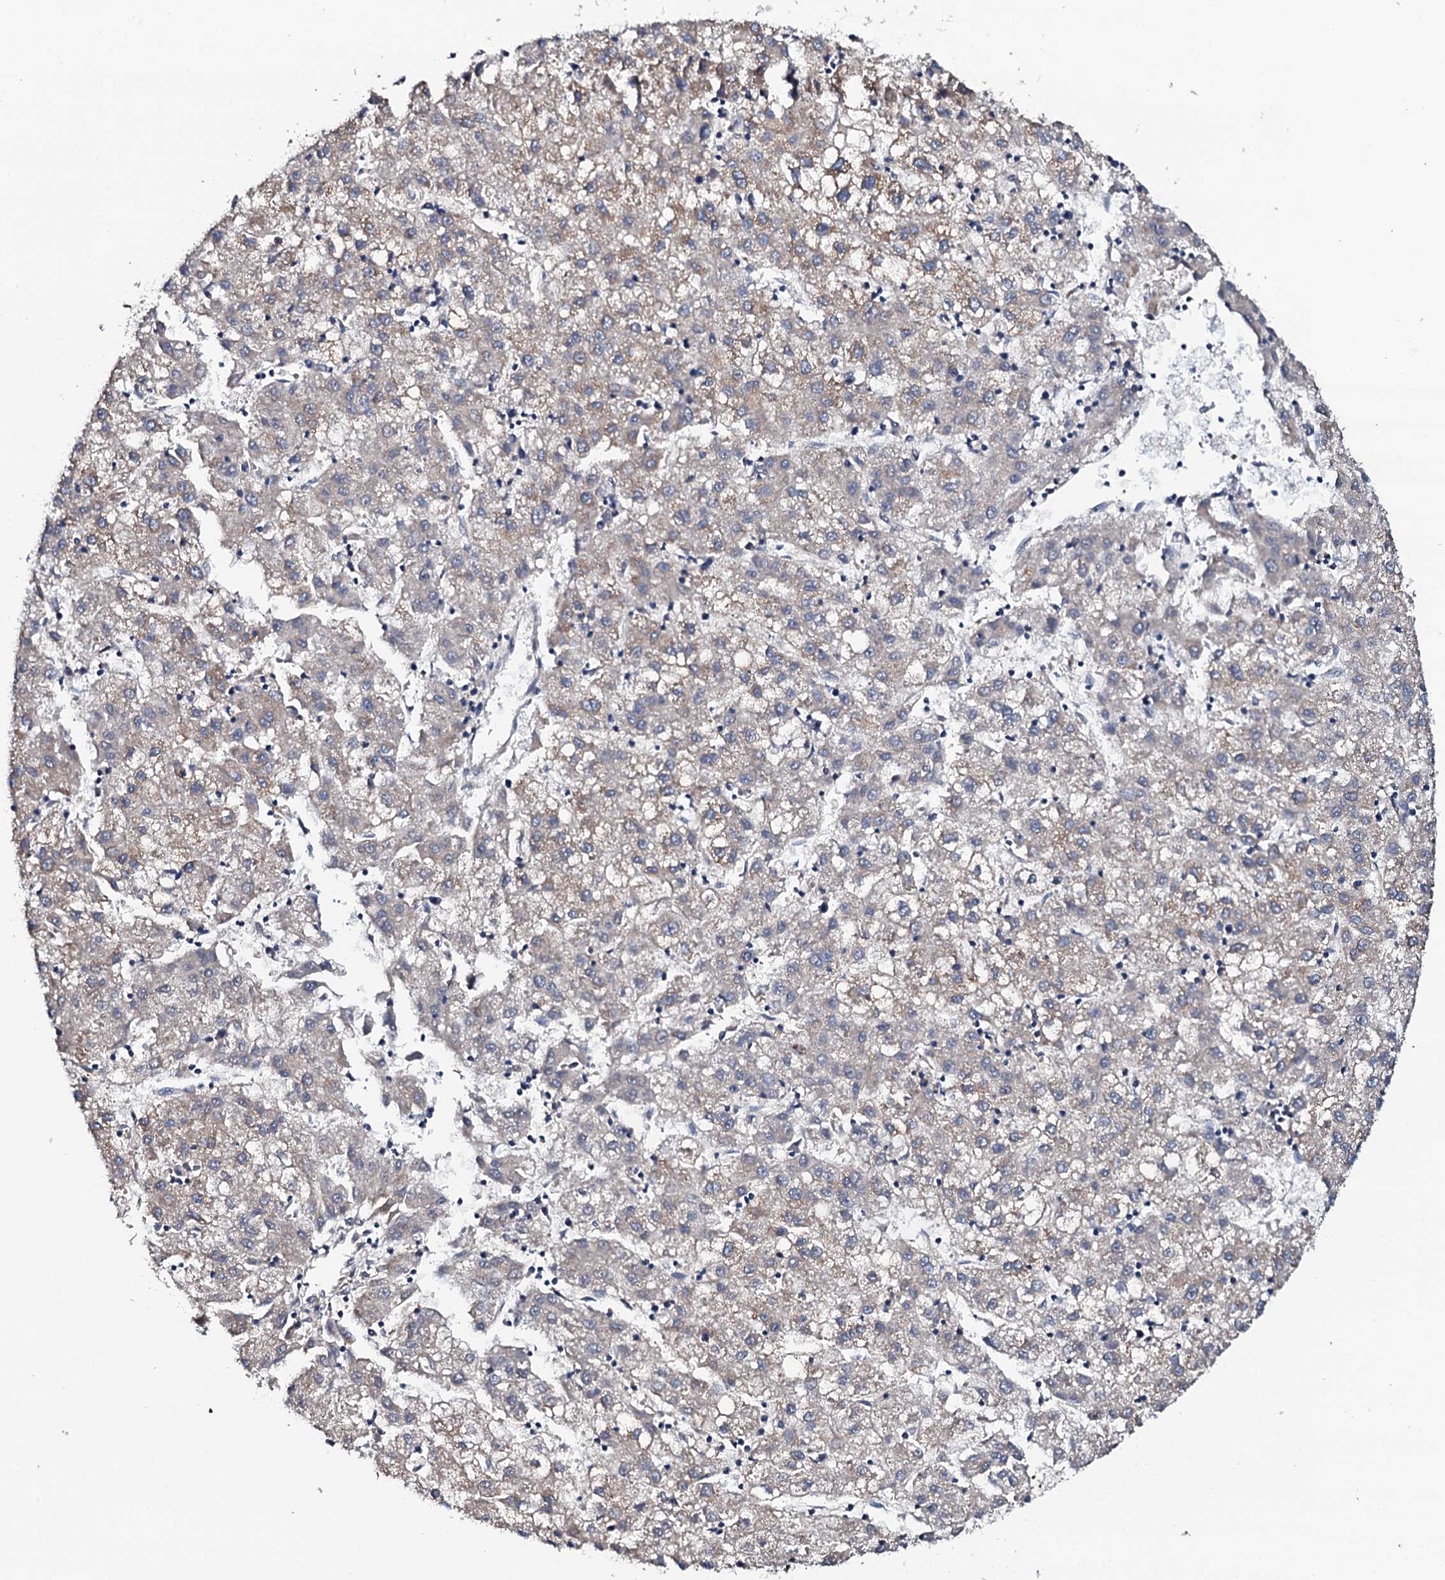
{"staining": {"intensity": "weak", "quantity": "<25%", "location": "cytoplasmic/membranous"}, "tissue": "liver cancer", "cell_type": "Tumor cells", "image_type": "cancer", "snomed": [{"axis": "morphology", "description": "Carcinoma, Hepatocellular, NOS"}, {"axis": "topography", "description": "Liver"}], "caption": "An IHC image of liver cancer (hepatocellular carcinoma) is shown. There is no staining in tumor cells of liver cancer (hepatocellular carcinoma). Nuclei are stained in blue.", "gene": "COG4", "patient": {"sex": "male", "age": 72}}